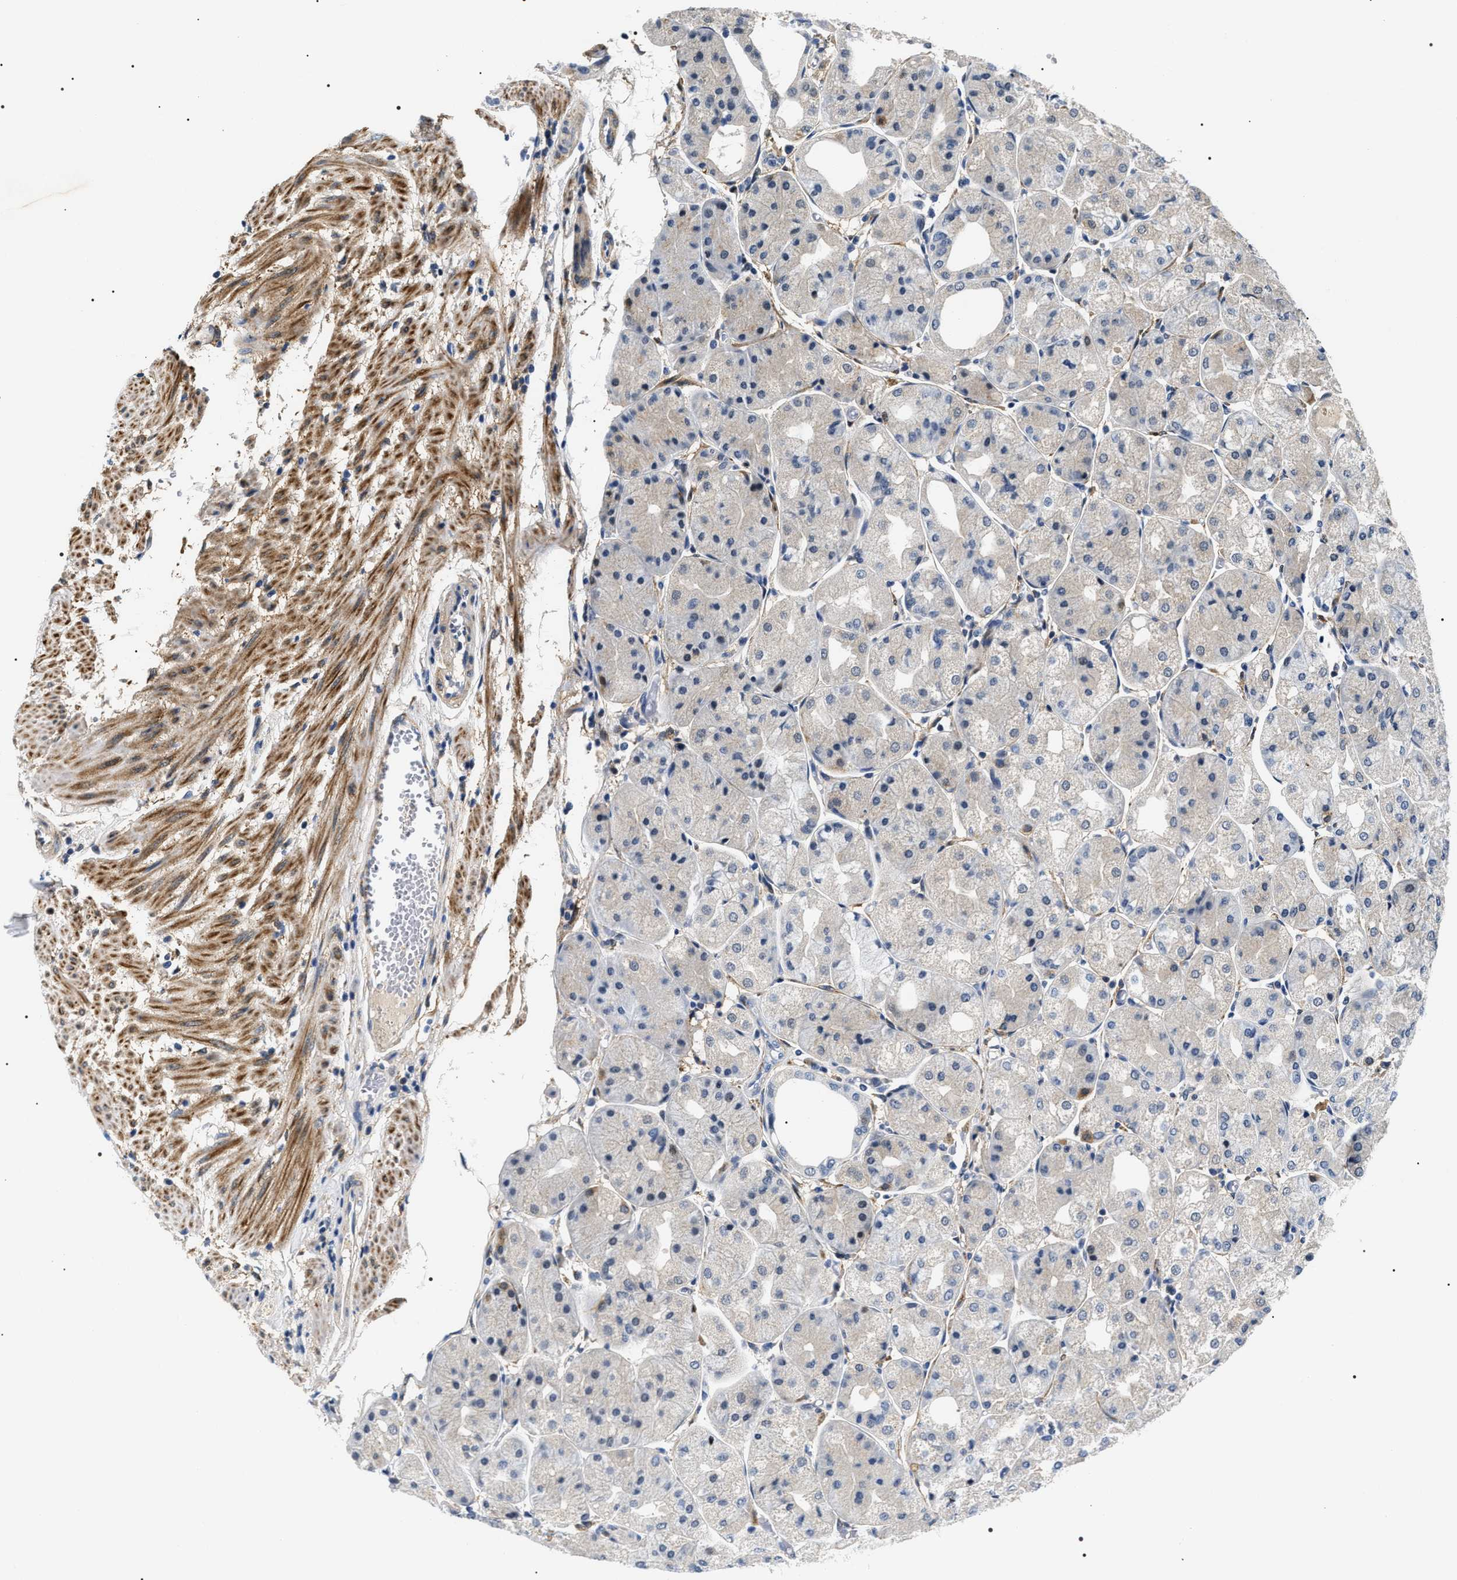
{"staining": {"intensity": "weak", "quantity": "<25%", "location": "cytoplasmic/membranous"}, "tissue": "stomach", "cell_type": "Glandular cells", "image_type": "normal", "snomed": [{"axis": "morphology", "description": "Normal tissue, NOS"}, {"axis": "topography", "description": "Stomach, upper"}], "caption": "Immunohistochemical staining of unremarkable stomach demonstrates no significant staining in glandular cells.", "gene": "BAG2", "patient": {"sex": "male", "age": 72}}